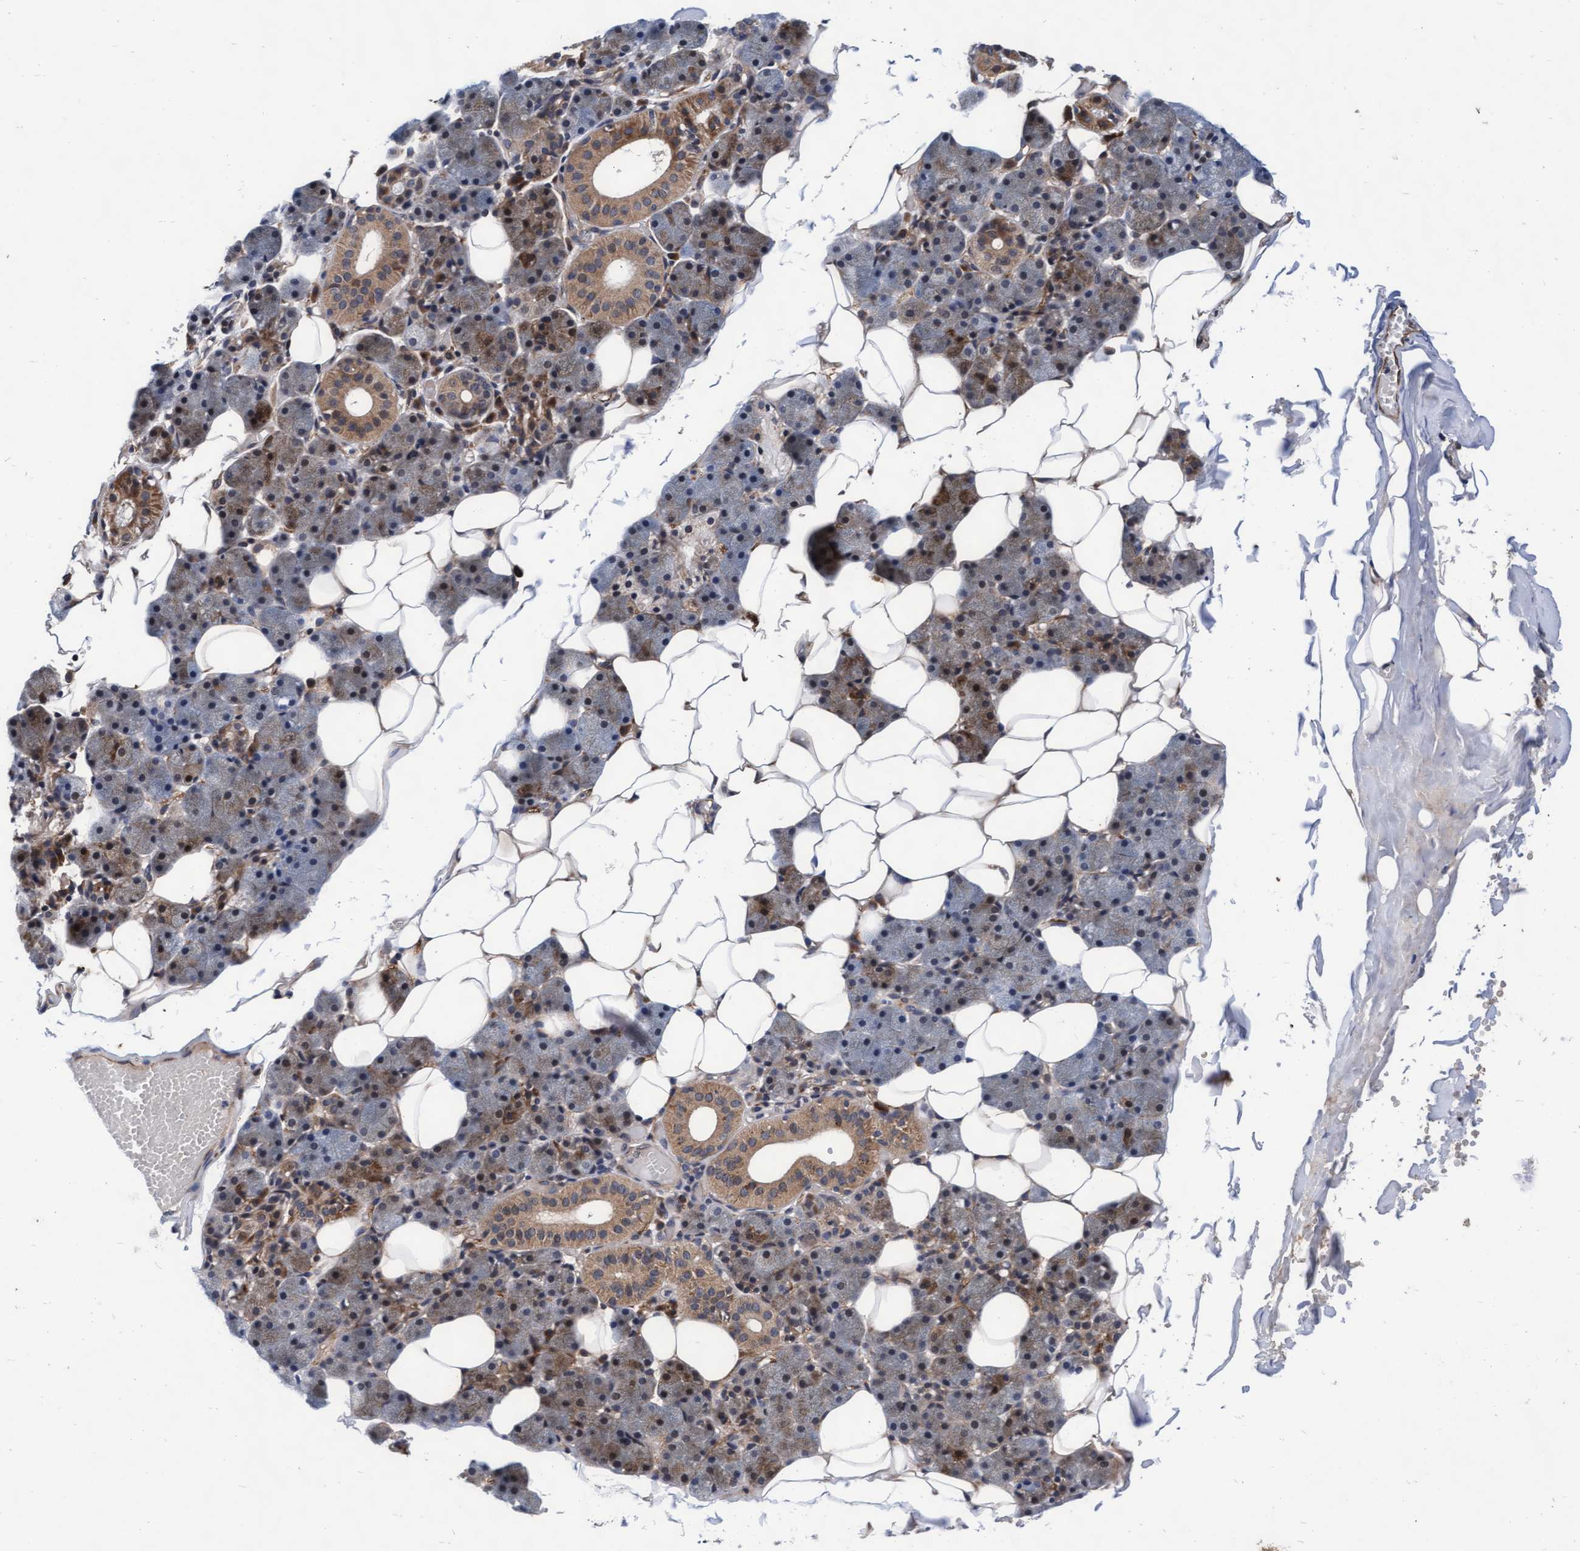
{"staining": {"intensity": "moderate", "quantity": "25%-75%", "location": "cytoplasmic/membranous"}, "tissue": "salivary gland", "cell_type": "Glandular cells", "image_type": "normal", "snomed": [{"axis": "morphology", "description": "Normal tissue, NOS"}, {"axis": "topography", "description": "Salivary gland"}], "caption": "Immunohistochemistry micrograph of unremarkable salivary gland stained for a protein (brown), which exhibits medium levels of moderate cytoplasmic/membranous positivity in approximately 25%-75% of glandular cells.", "gene": "EFCAB13", "patient": {"sex": "female", "age": 33}}